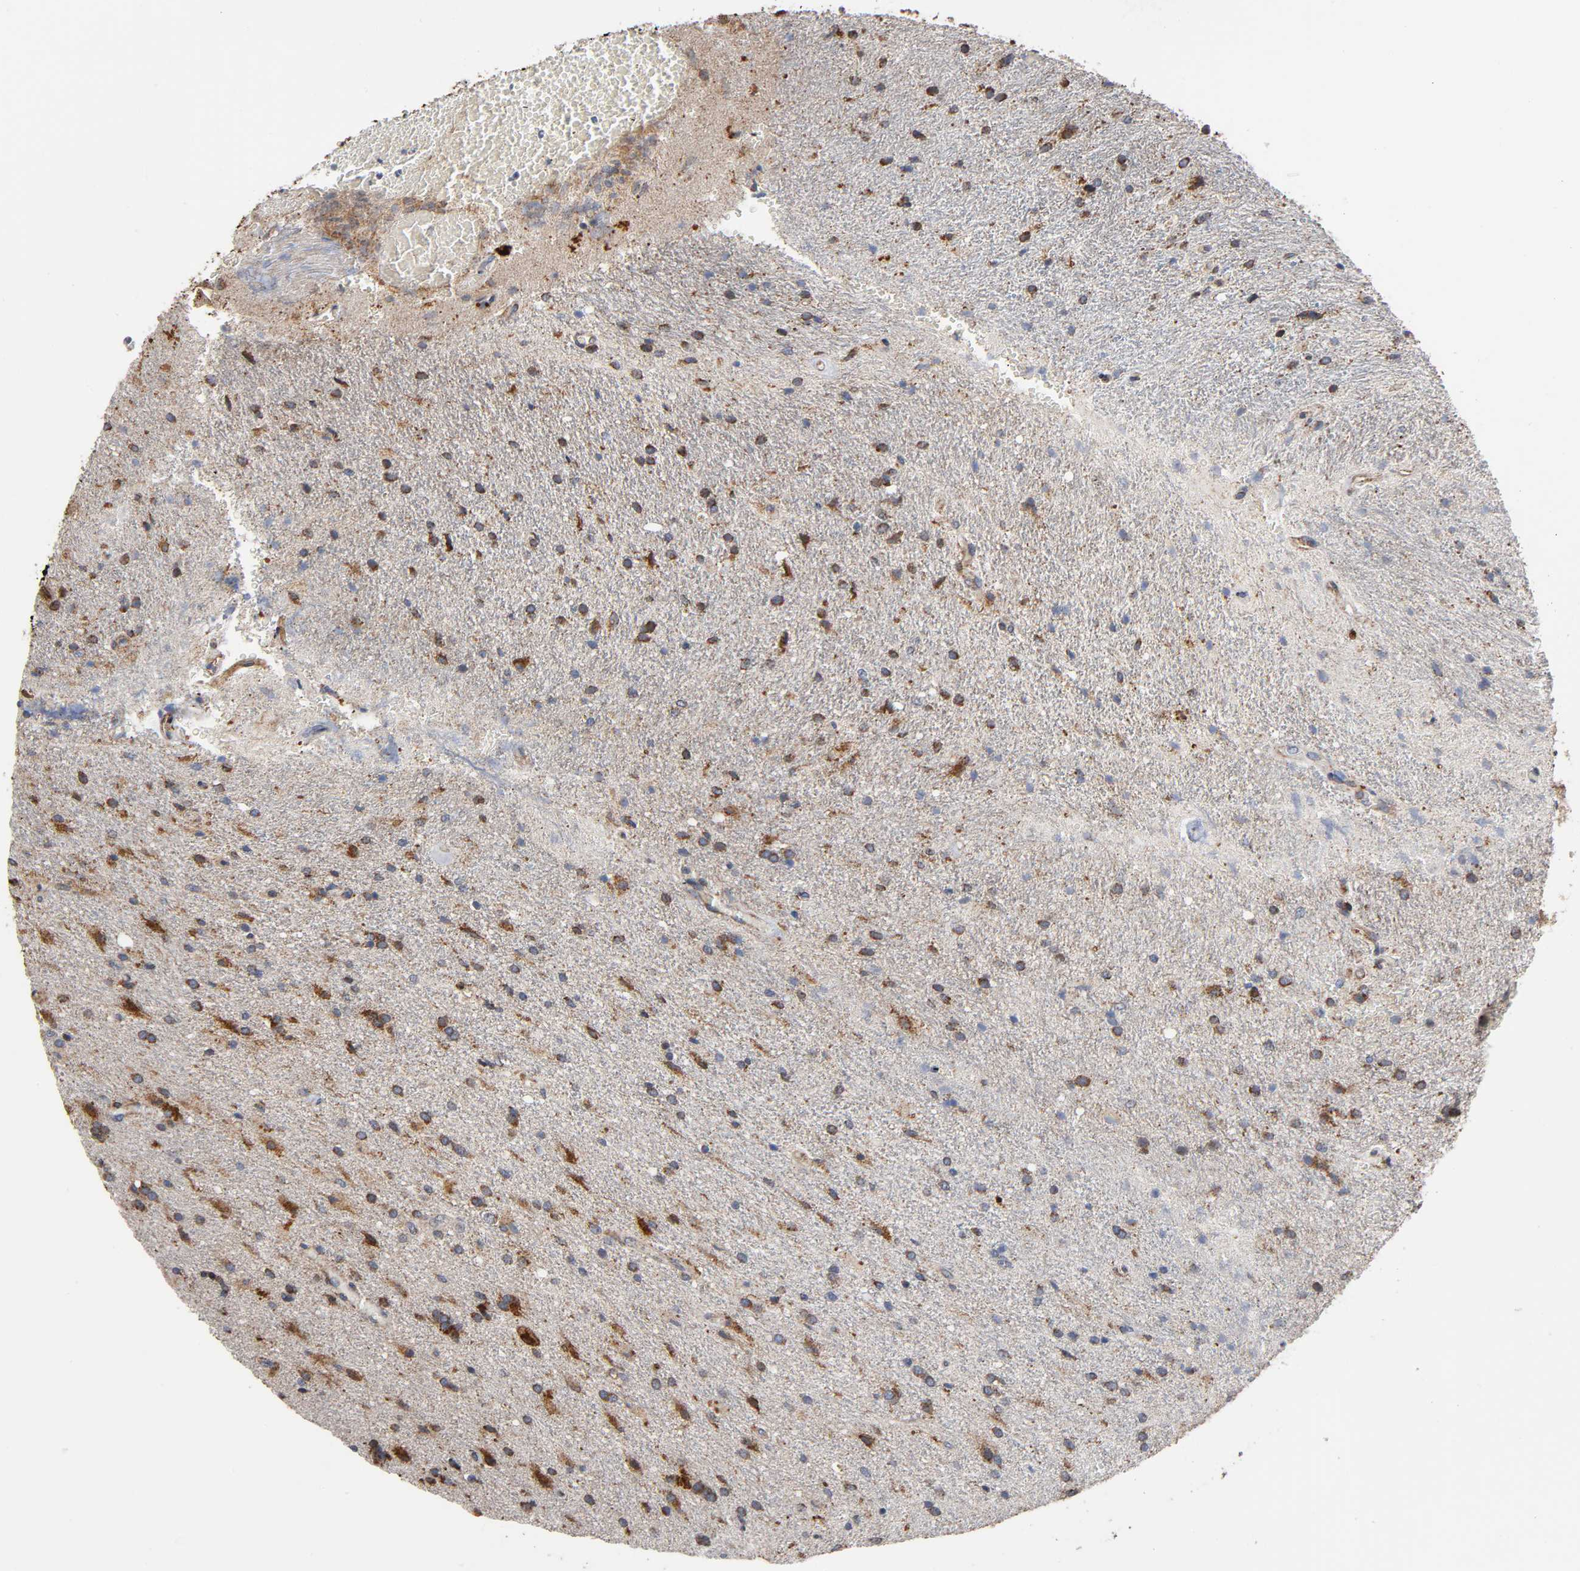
{"staining": {"intensity": "strong", "quantity": "25%-75%", "location": "cytoplasmic/membranous"}, "tissue": "glioma", "cell_type": "Tumor cells", "image_type": "cancer", "snomed": [{"axis": "morphology", "description": "Normal tissue, NOS"}, {"axis": "morphology", "description": "Glioma, malignant, High grade"}, {"axis": "topography", "description": "Cerebral cortex"}], "caption": "High-magnification brightfield microscopy of glioma stained with DAB (brown) and counterstained with hematoxylin (blue). tumor cells exhibit strong cytoplasmic/membranous positivity is appreciated in about25%-75% of cells.", "gene": "MAP3K1", "patient": {"sex": "male", "age": 56}}